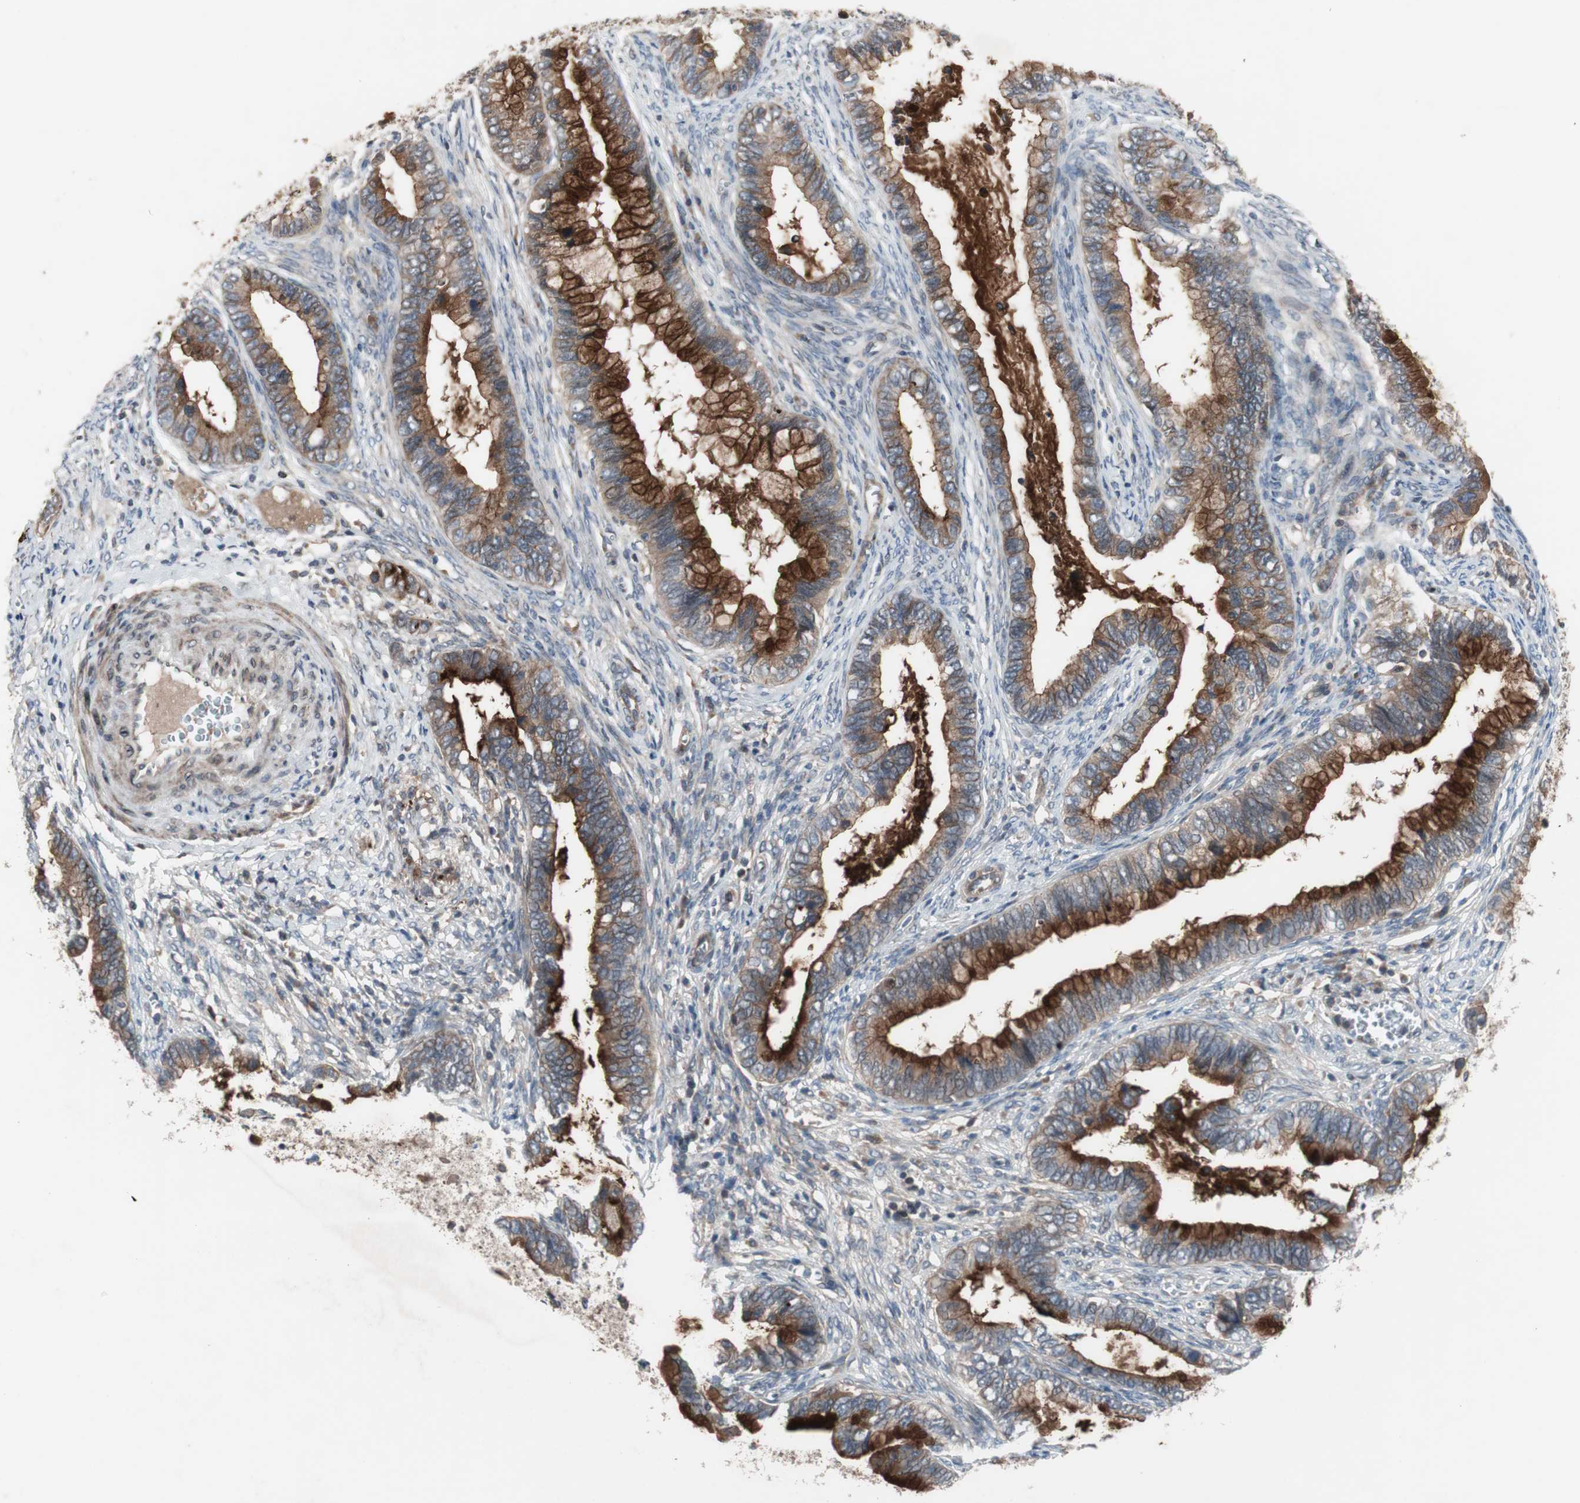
{"staining": {"intensity": "moderate", "quantity": ">75%", "location": "cytoplasmic/membranous"}, "tissue": "cervical cancer", "cell_type": "Tumor cells", "image_type": "cancer", "snomed": [{"axis": "morphology", "description": "Adenocarcinoma, NOS"}, {"axis": "topography", "description": "Cervix"}], "caption": "Cervical adenocarcinoma stained with a protein marker demonstrates moderate staining in tumor cells.", "gene": "OAZ1", "patient": {"sex": "female", "age": 44}}